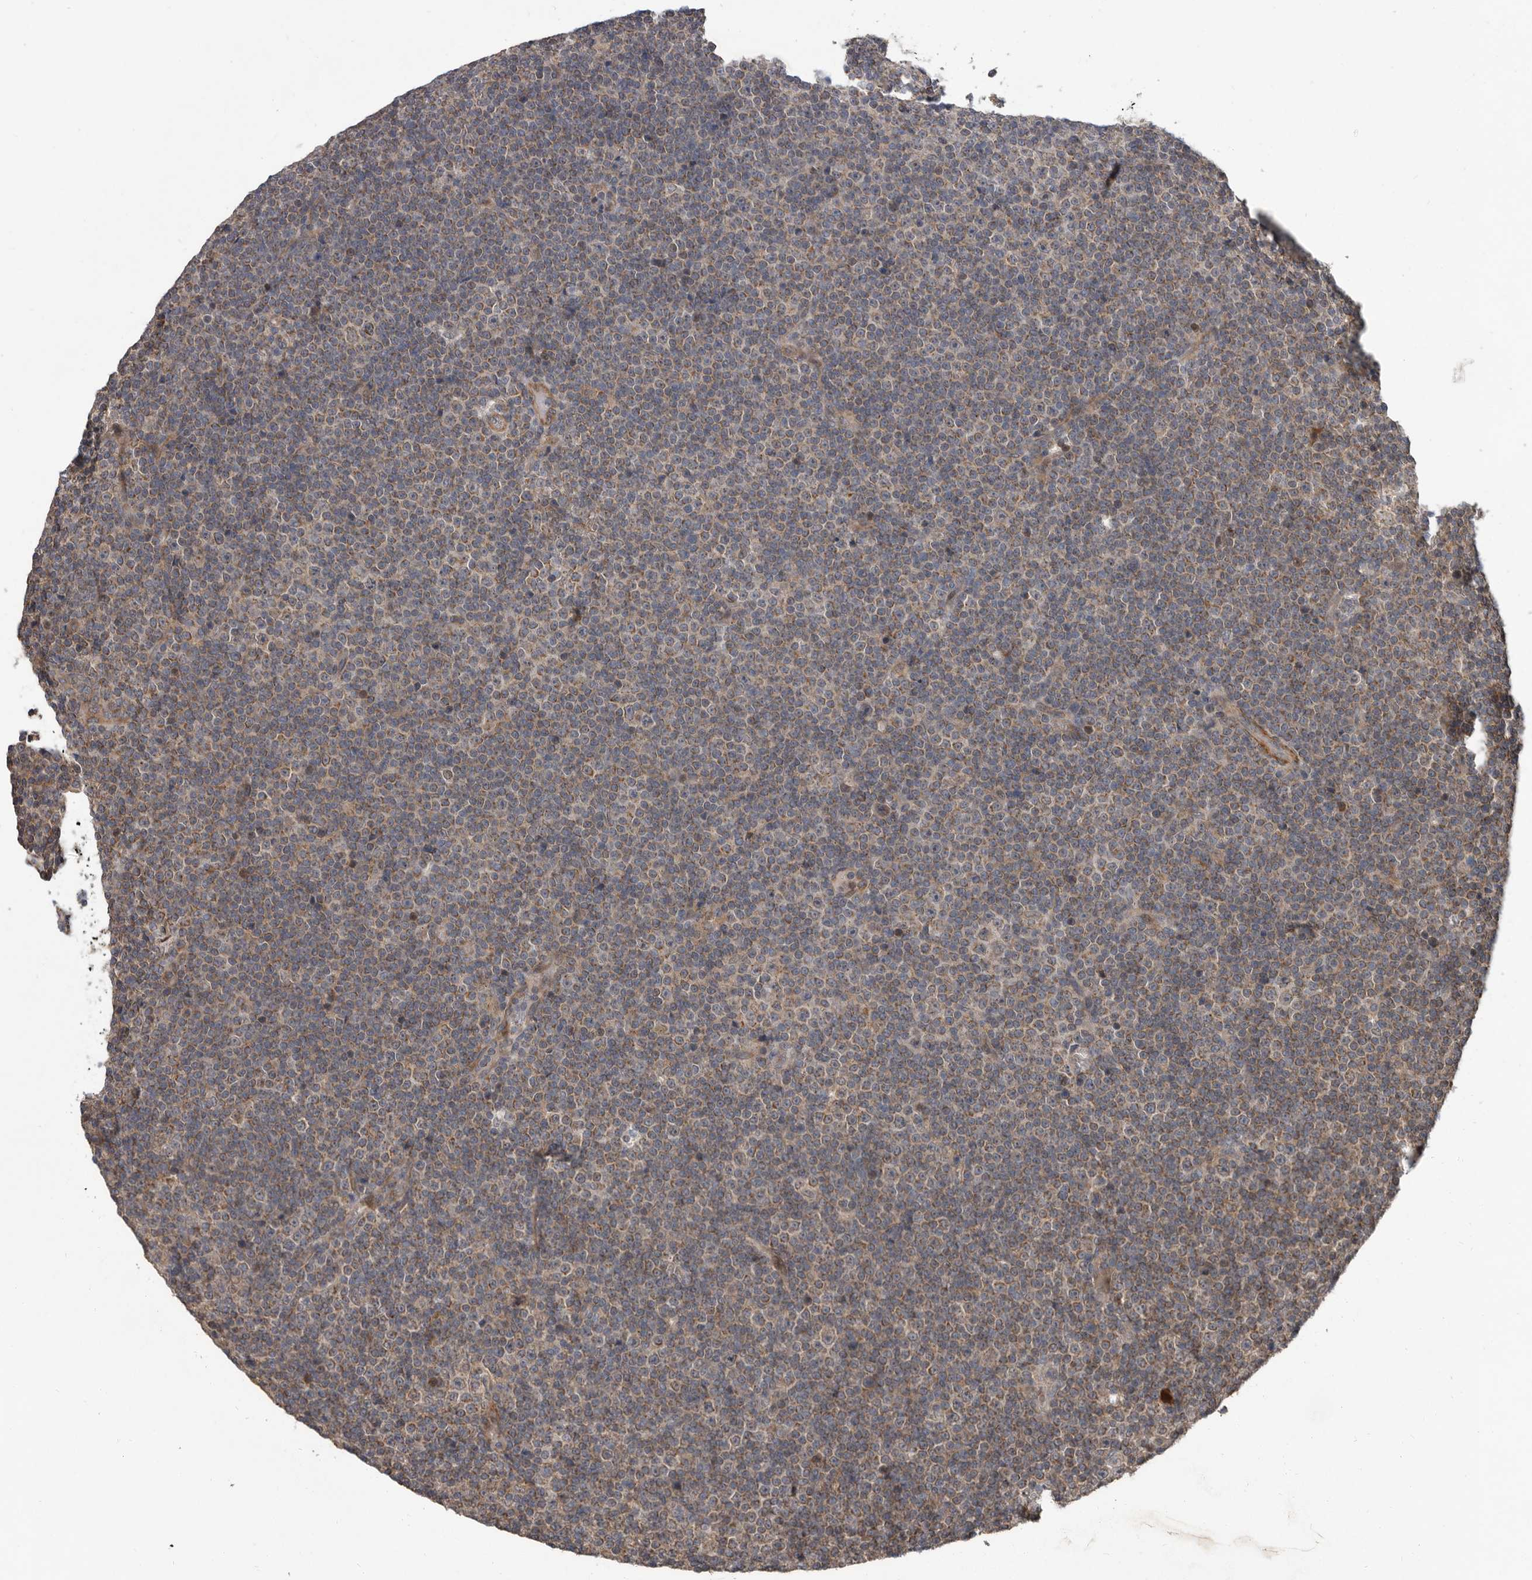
{"staining": {"intensity": "weak", "quantity": "25%-75%", "location": "cytoplasmic/membranous"}, "tissue": "lymphoma", "cell_type": "Tumor cells", "image_type": "cancer", "snomed": [{"axis": "morphology", "description": "Malignant lymphoma, non-Hodgkin's type, Low grade"}, {"axis": "topography", "description": "Lymph node"}], "caption": "Weak cytoplasmic/membranous positivity is appreciated in approximately 25%-75% of tumor cells in low-grade malignant lymphoma, non-Hodgkin's type.", "gene": "FGFR4", "patient": {"sex": "female", "age": 67}}